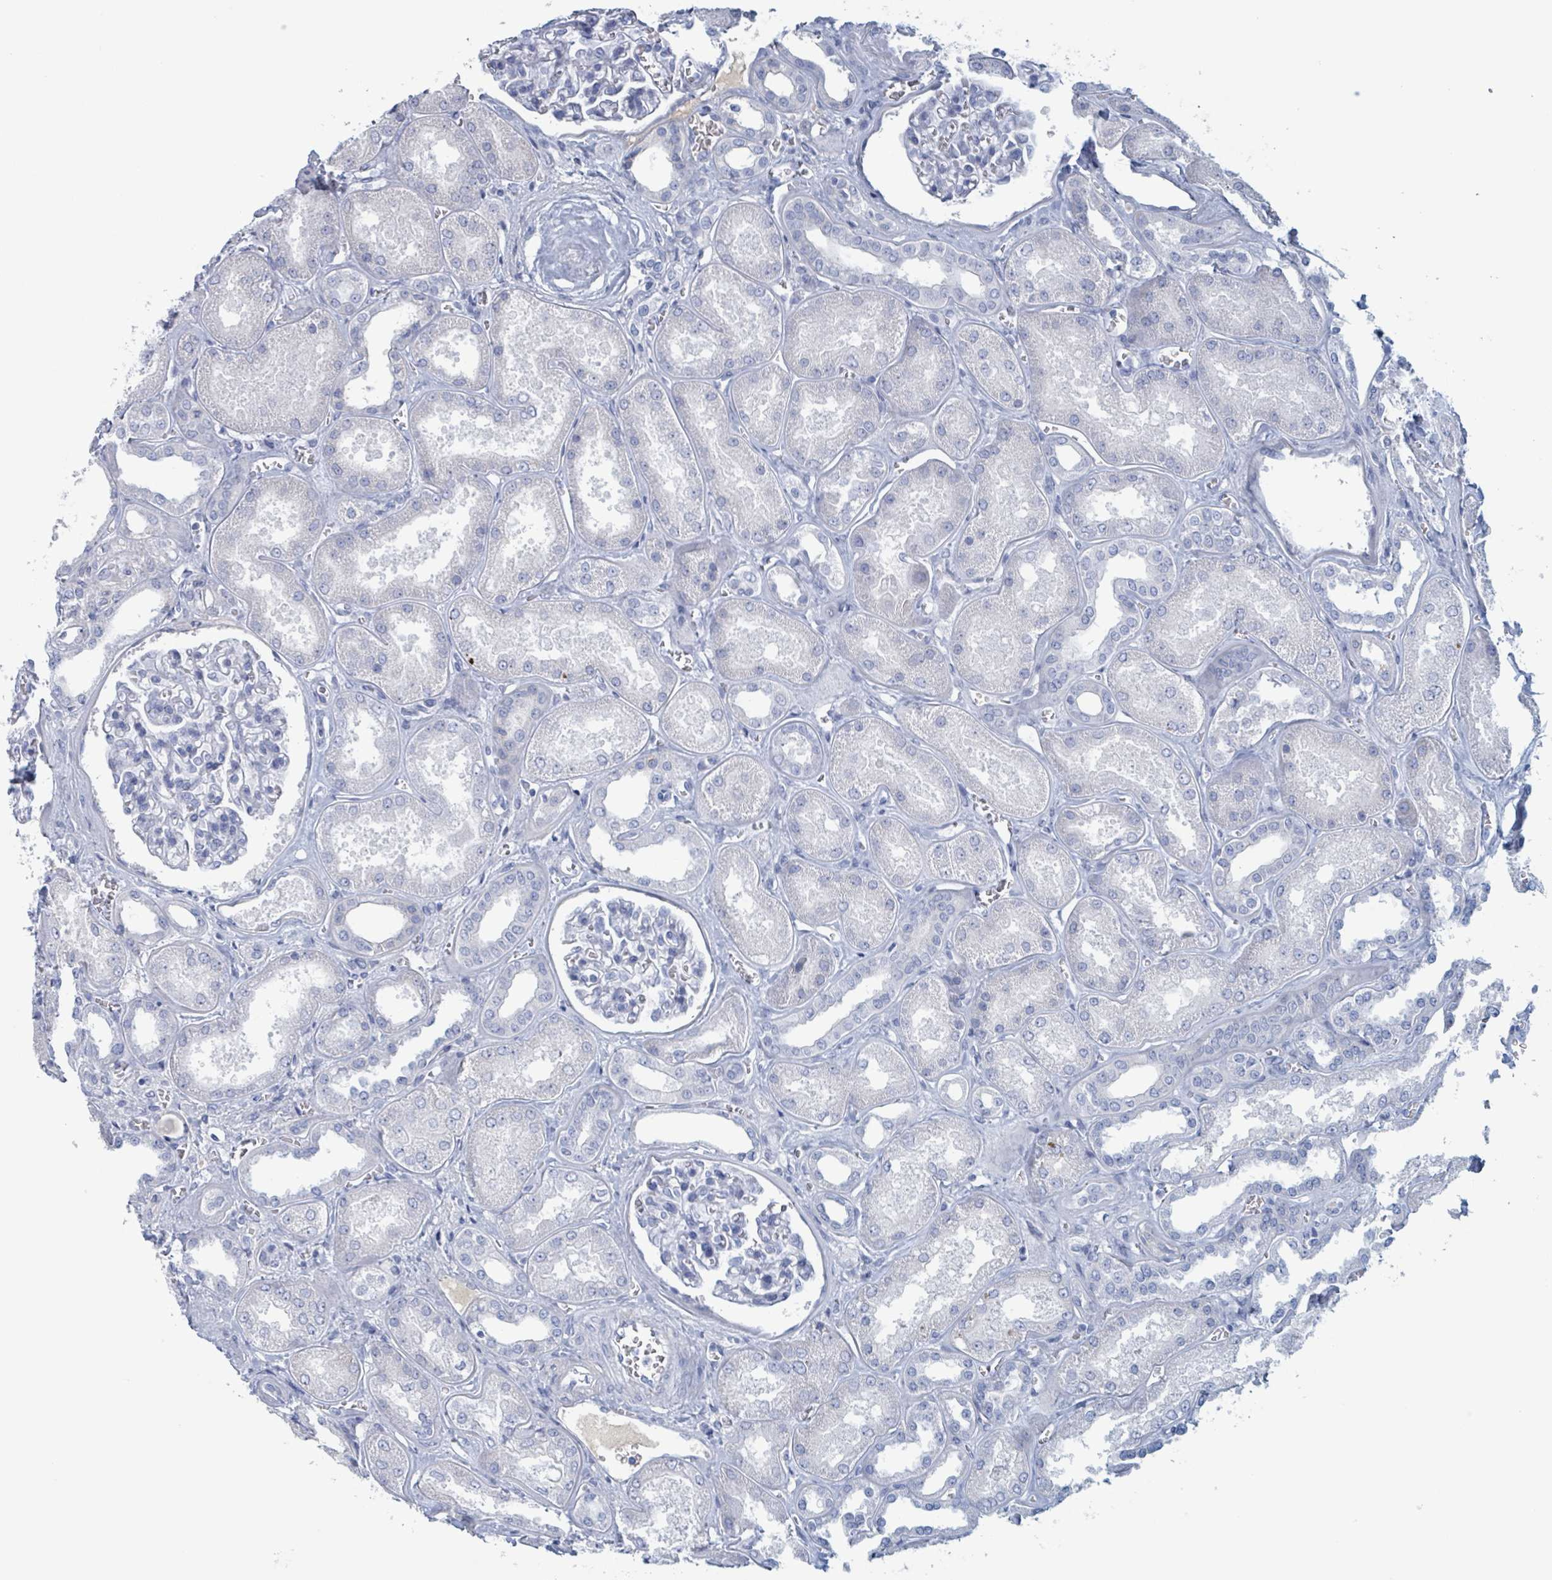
{"staining": {"intensity": "negative", "quantity": "none", "location": "none"}, "tissue": "kidney", "cell_type": "Cells in glomeruli", "image_type": "normal", "snomed": [{"axis": "morphology", "description": "Normal tissue, NOS"}, {"axis": "morphology", "description": "Adenocarcinoma, NOS"}, {"axis": "topography", "description": "Kidney"}], "caption": "Cells in glomeruli are negative for brown protein staining in unremarkable kidney. (DAB IHC, high magnification).", "gene": "KLK4", "patient": {"sex": "female", "age": 68}}